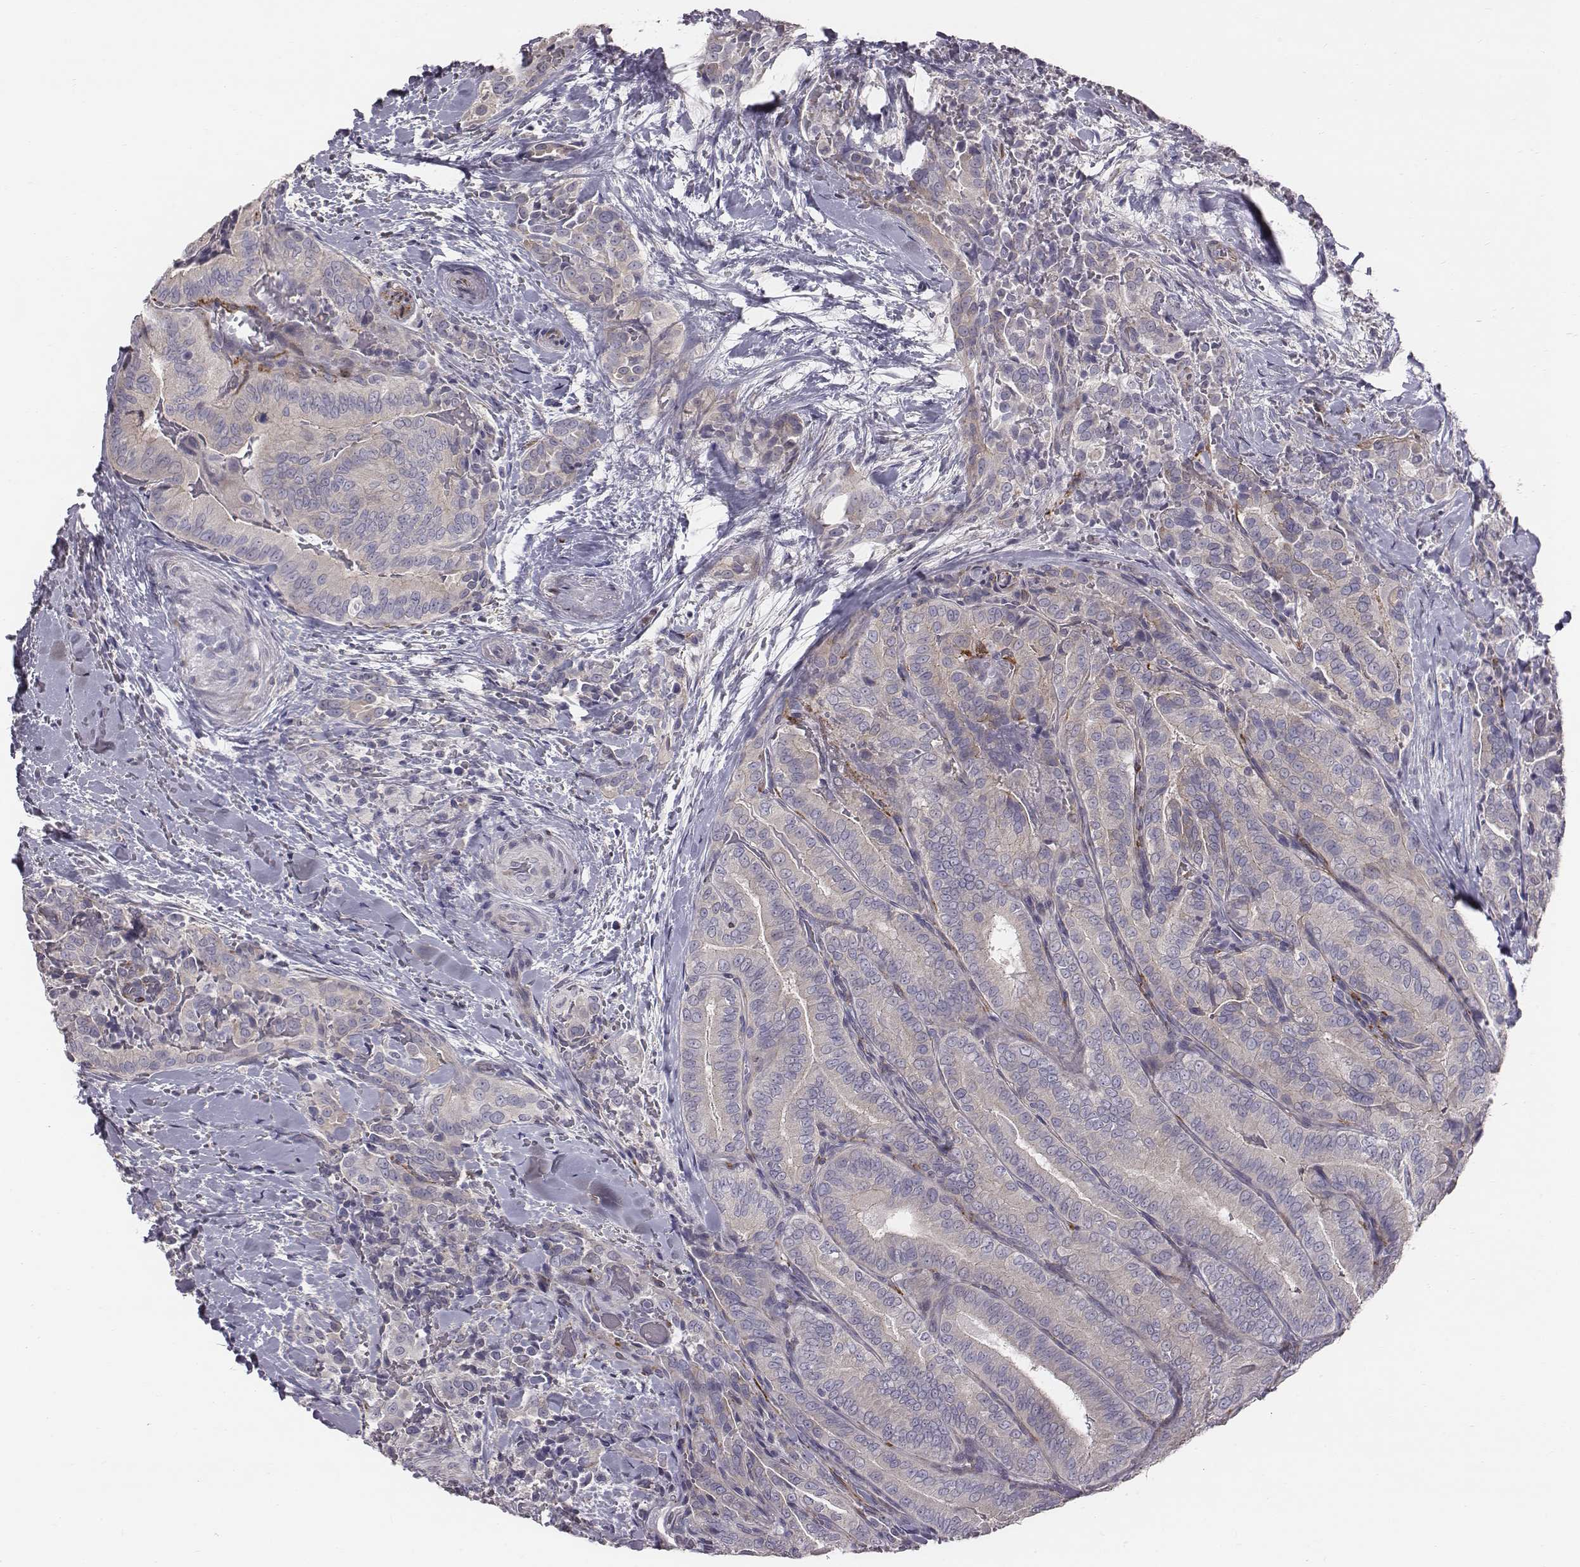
{"staining": {"intensity": "negative", "quantity": "none", "location": "none"}, "tissue": "thyroid cancer", "cell_type": "Tumor cells", "image_type": "cancer", "snomed": [{"axis": "morphology", "description": "Papillary adenocarcinoma, NOS"}, {"axis": "topography", "description": "Thyroid gland"}], "caption": "Photomicrograph shows no protein positivity in tumor cells of thyroid cancer (papillary adenocarcinoma) tissue. Brightfield microscopy of IHC stained with DAB (brown) and hematoxylin (blue), captured at high magnification.", "gene": "PRKCZ", "patient": {"sex": "male", "age": 61}}